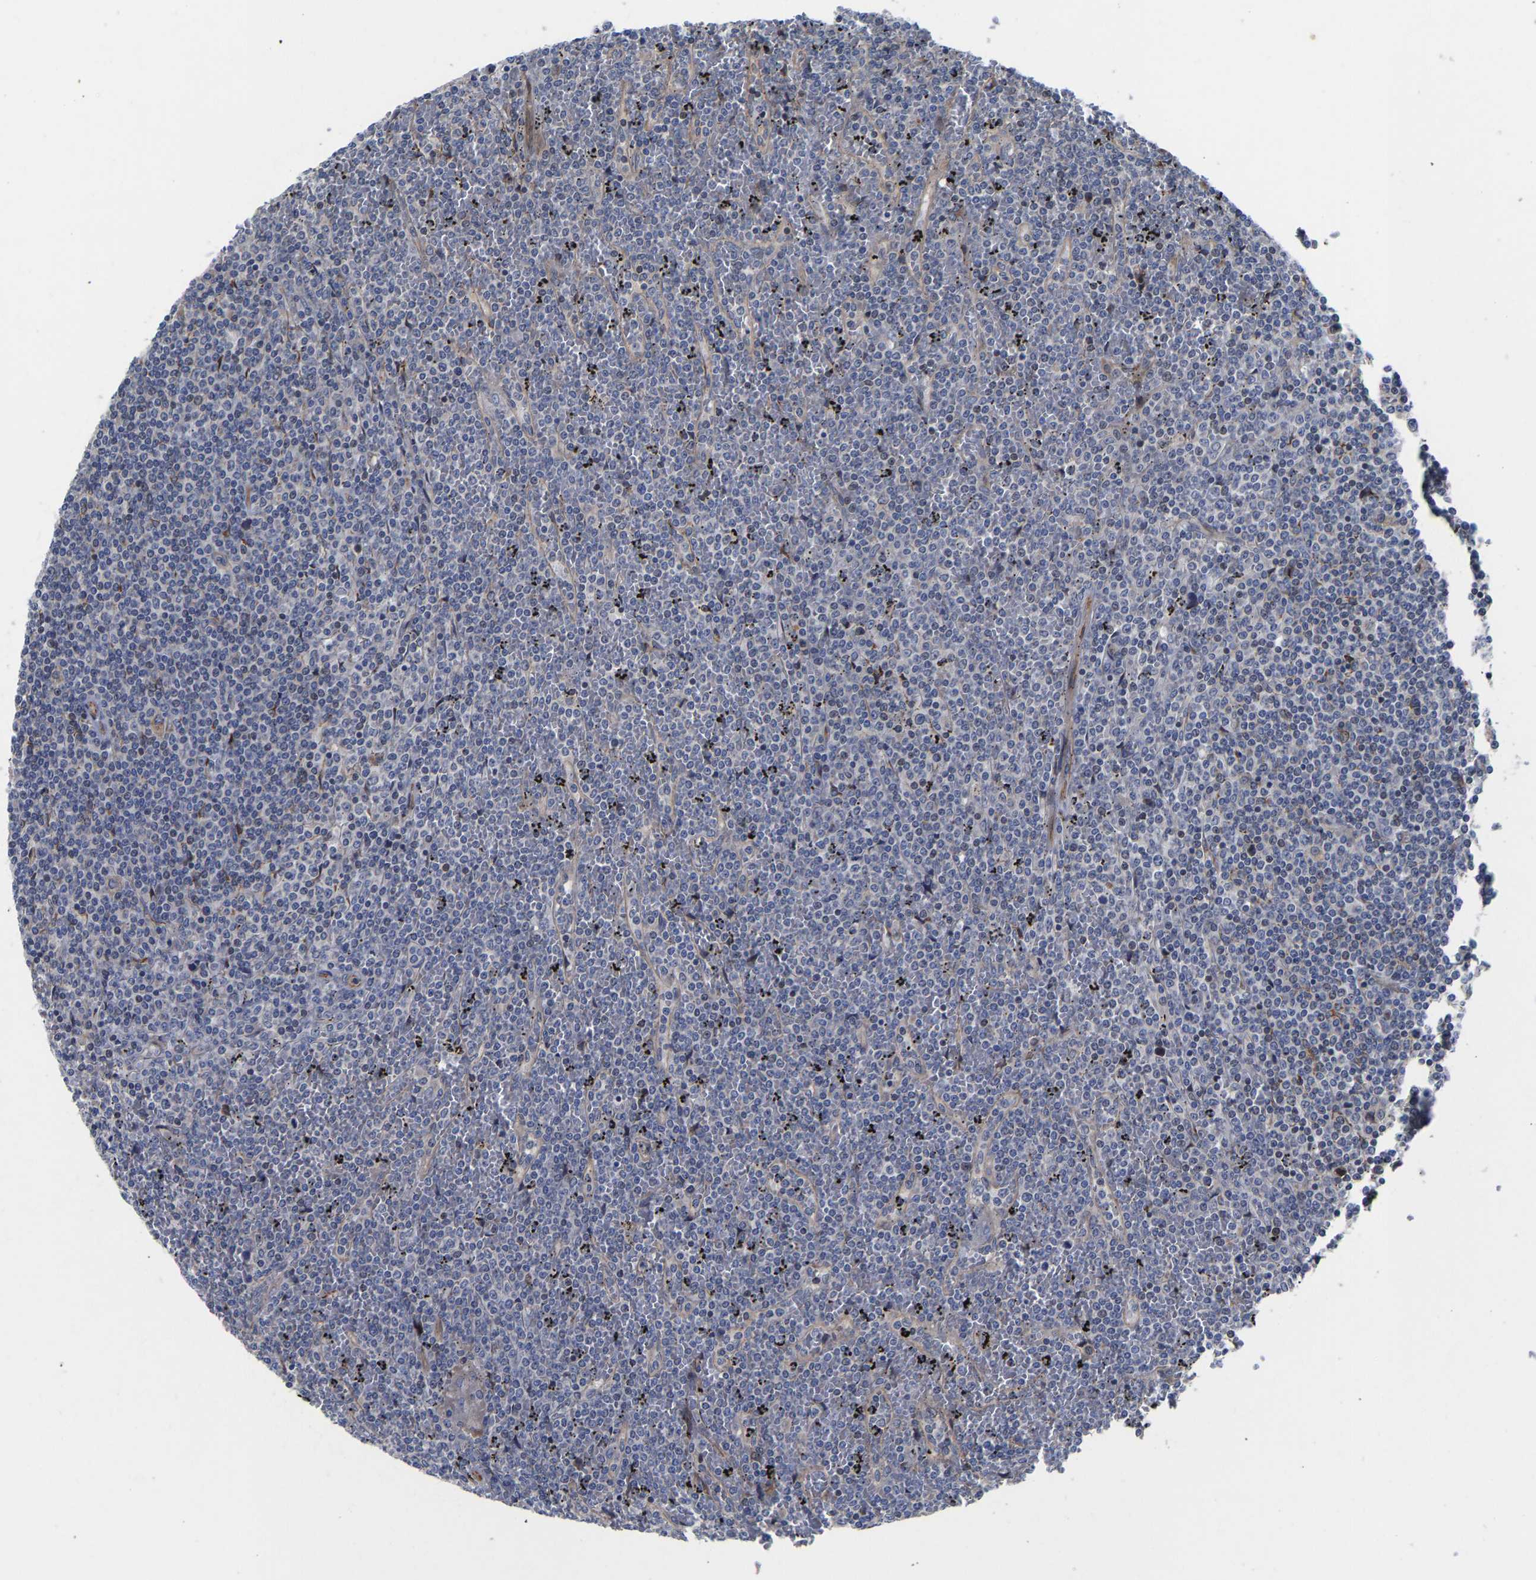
{"staining": {"intensity": "negative", "quantity": "none", "location": "none"}, "tissue": "lymphoma", "cell_type": "Tumor cells", "image_type": "cancer", "snomed": [{"axis": "morphology", "description": "Malignant lymphoma, non-Hodgkin's type, Low grade"}, {"axis": "topography", "description": "Spleen"}], "caption": "High power microscopy histopathology image of an IHC image of lymphoma, revealing no significant expression in tumor cells.", "gene": "FRRS1", "patient": {"sex": "female", "age": 19}}